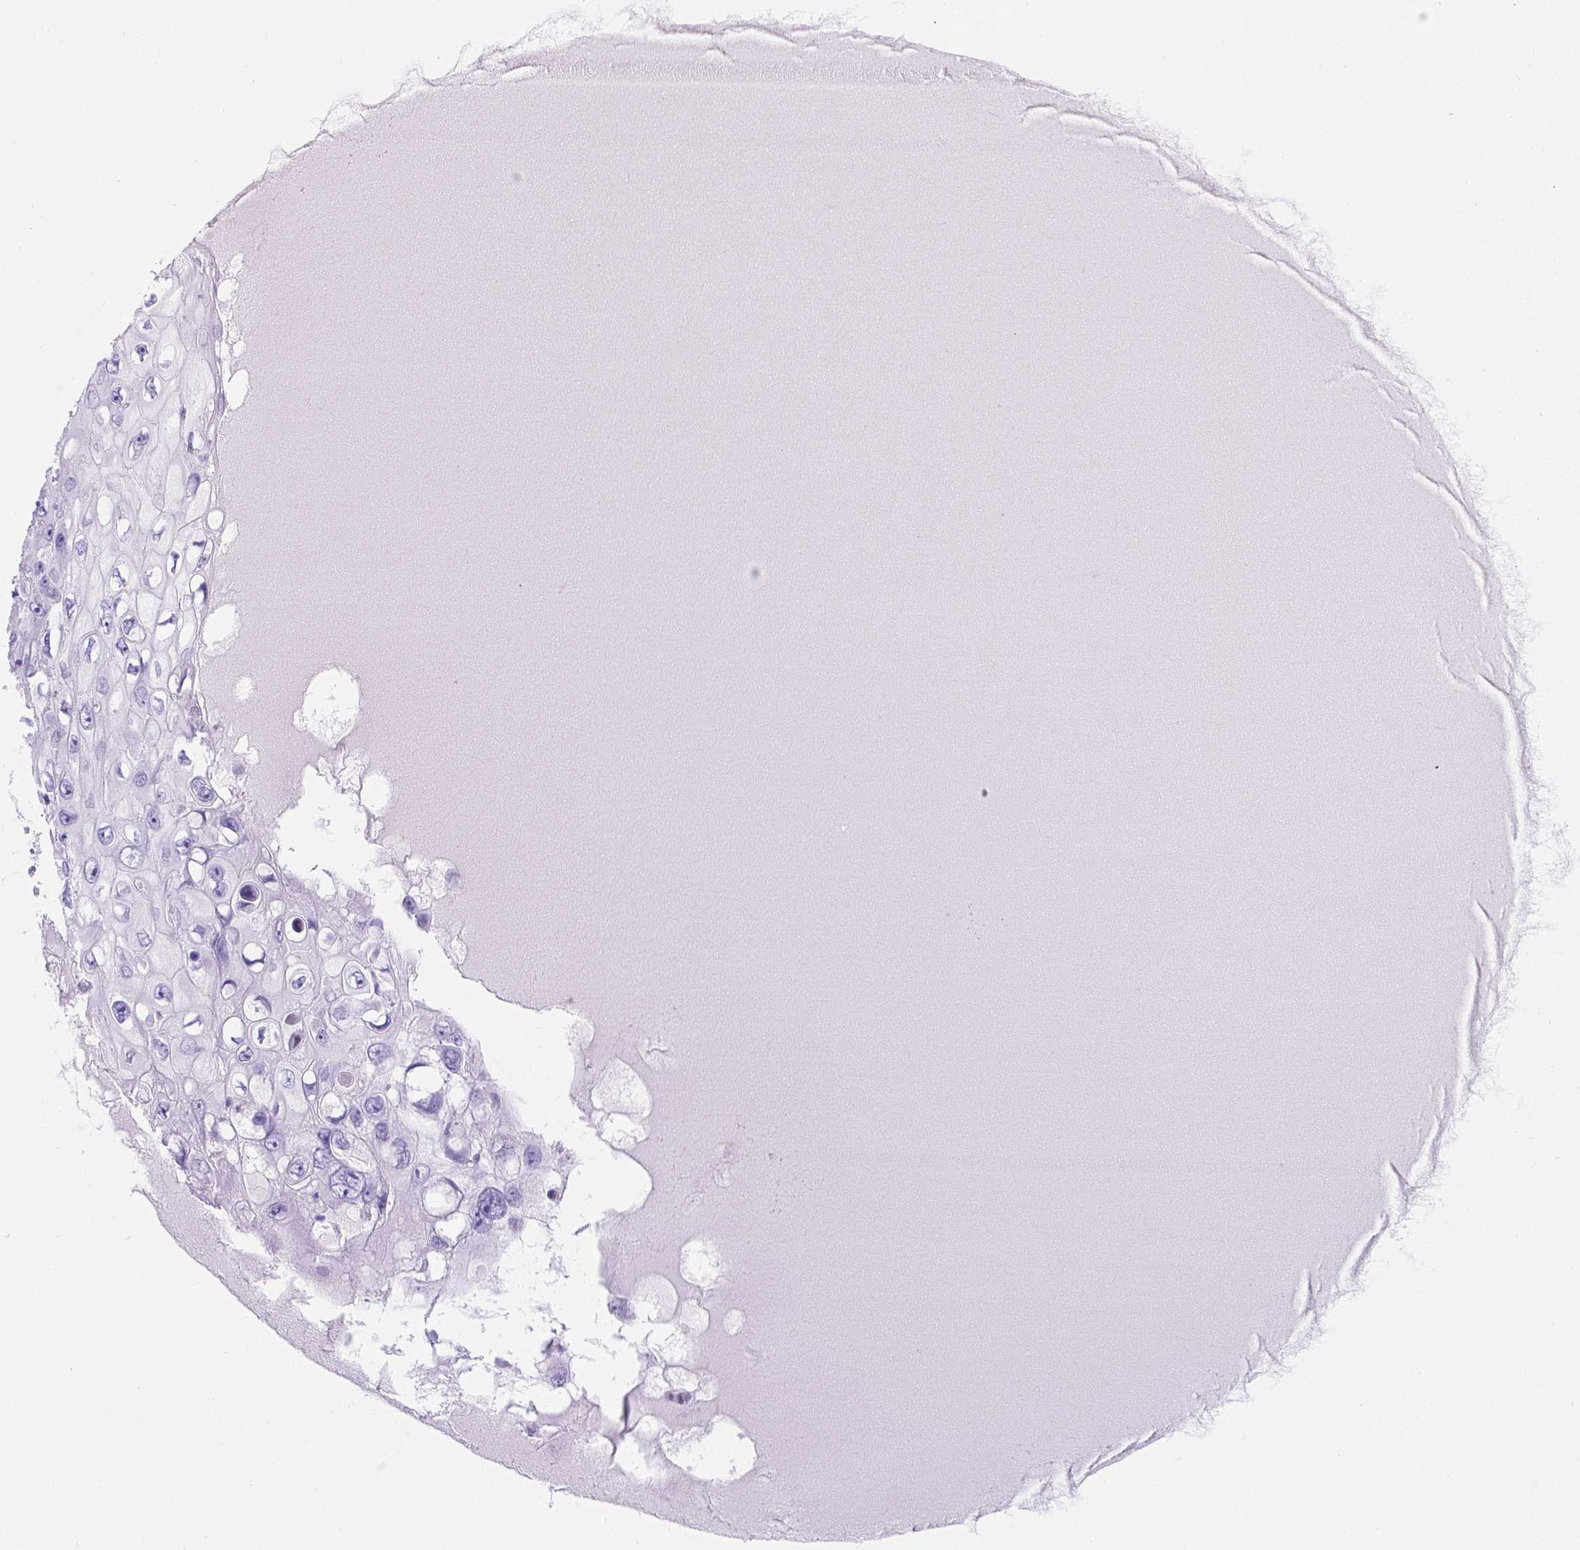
{"staining": {"intensity": "negative", "quantity": "none", "location": "none"}, "tissue": "skin cancer", "cell_type": "Tumor cells", "image_type": "cancer", "snomed": [{"axis": "morphology", "description": "Squamous cell carcinoma, NOS"}, {"axis": "topography", "description": "Skin"}], "caption": "Protein analysis of skin squamous cell carcinoma demonstrates no significant expression in tumor cells.", "gene": "C17orf107", "patient": {"sex": "male", "age": 82}}